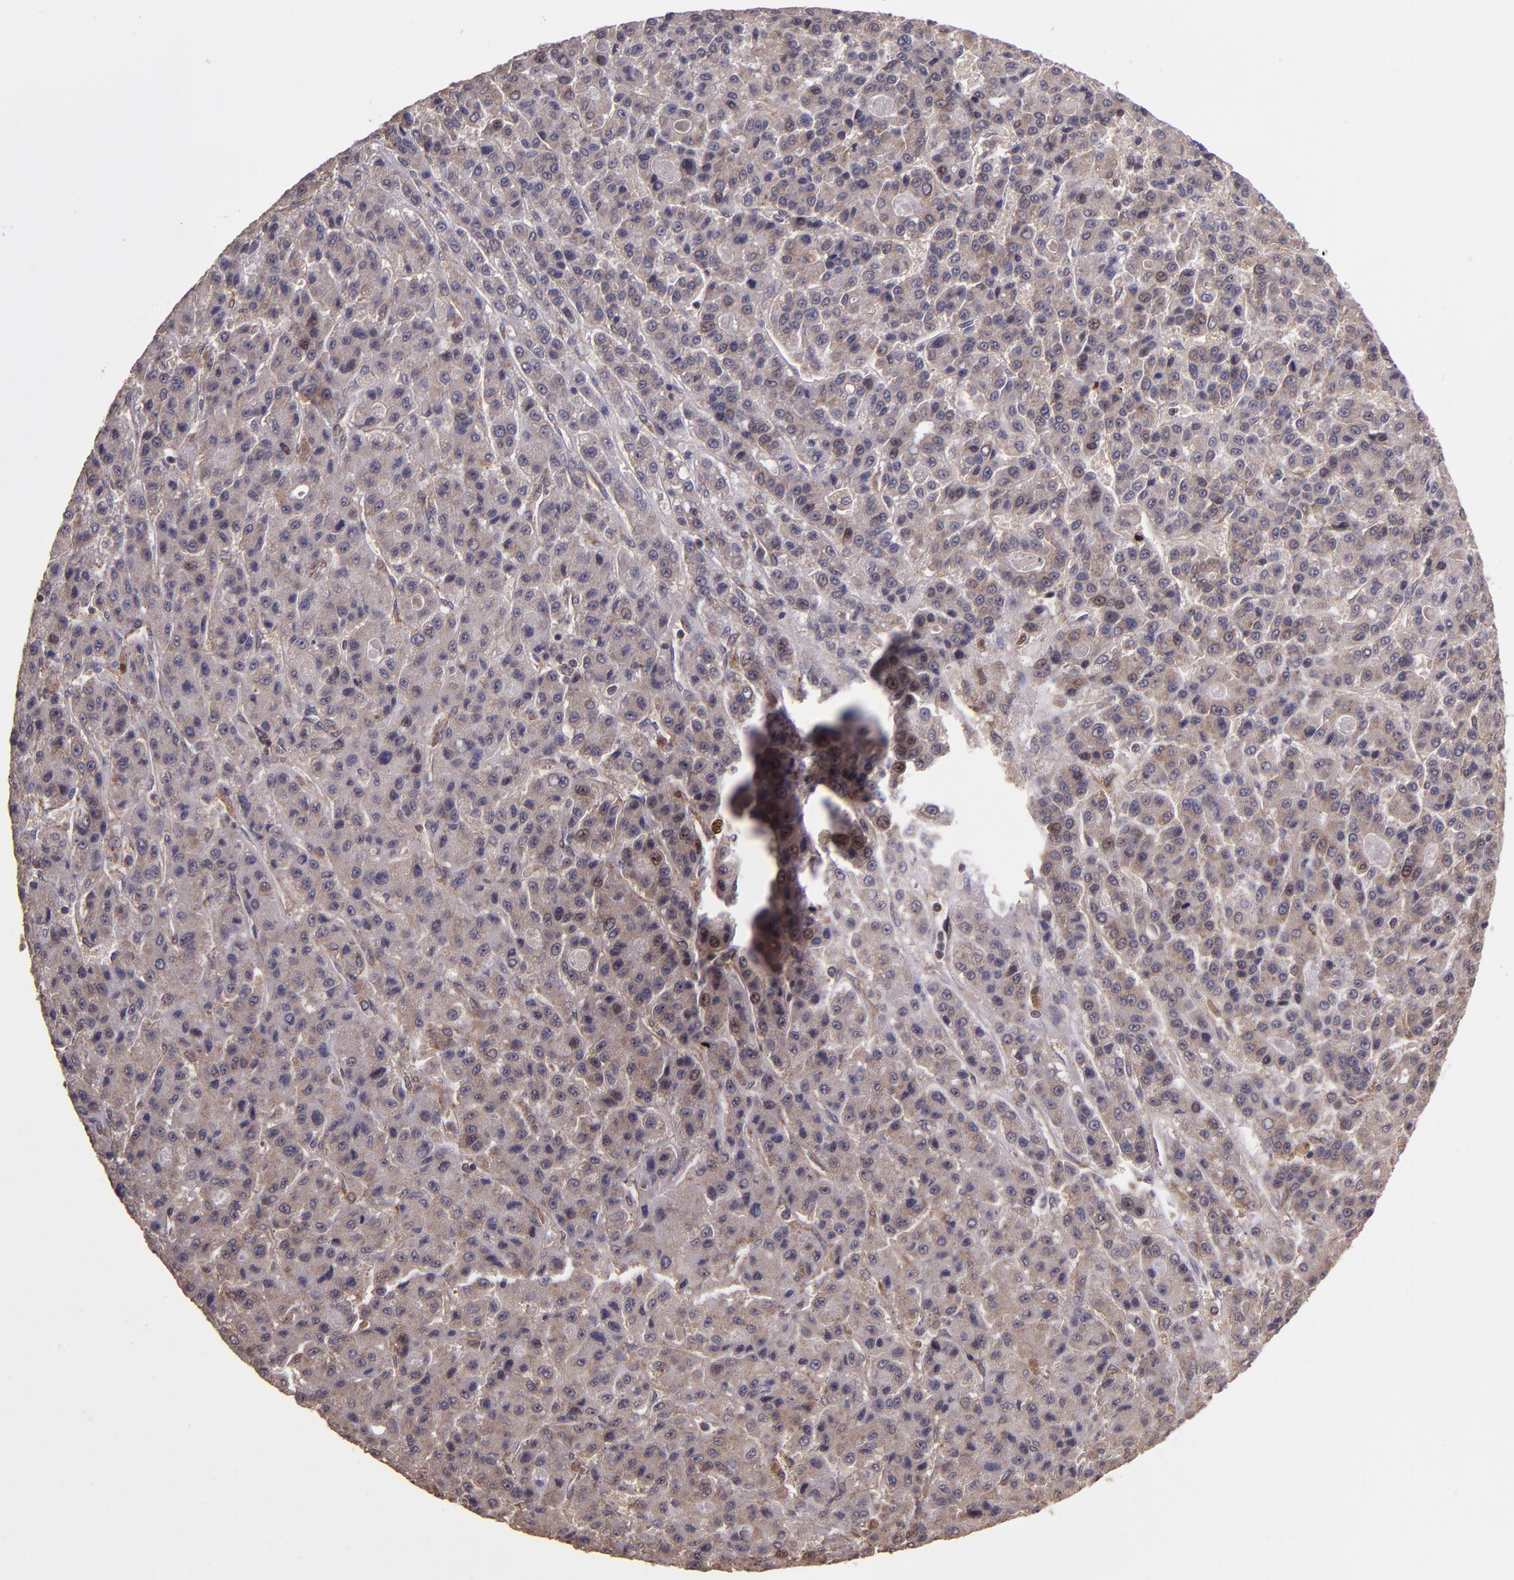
{"staining": {"intensity": "moderate", "quantity": ">75%", "location": "cytoplasmic/membranous"}, "tissue": "liver cancer", "cell_type": "Tumor cells", "image_type": "cancer", "snomed": [{"axis": "morphology", "description": "Carcinoma, Hepatocellular, NOS"}, {"axis": "topography", "description": "Liver"}], "caption": "High-magnification brightfield microscopy of hepatocellular carcinoma (liver) stained with DAB (3,3'-diaminobenzidine) (brown) and counterstained with hematoxylin (blue). tumor cells exhibit moderate cytoplasmic/membranous staining is seen in about>75% of cells.", "gene": "USP51", "patient": {"sex": "male", "age": 70}}